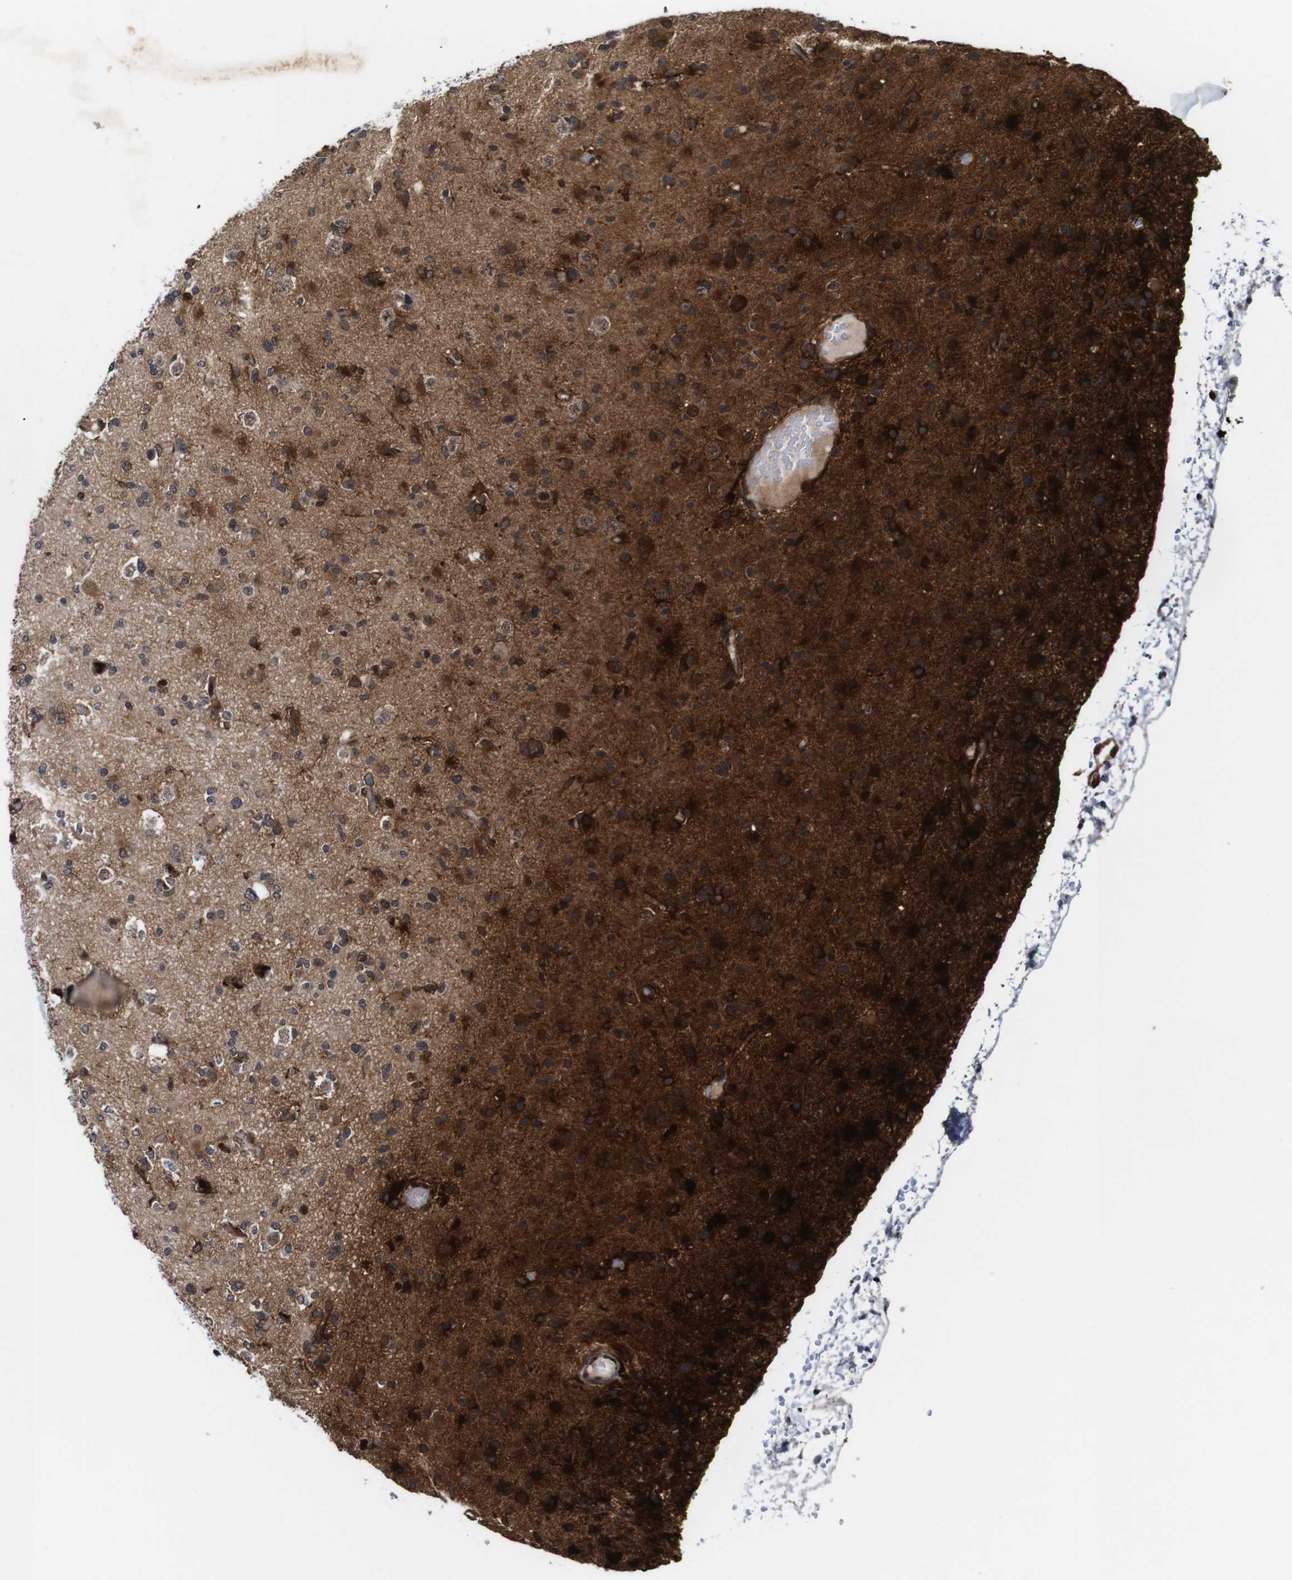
{"staining": {"intensity": "strong", "quantity": "25%-75%", "location": "cytoplasmic/membranous"}, "tissue": "glioma", "cell_type": "Tumor cells", "image_type": "cancer", "snomed": [{"axis": "morphology", "description": "Glioma, malignant, Low grade"}, {"axis": "topography", "description": "Brain"}], "caption": "Glioma tissue displays strong cytoplasmic/membranous staining in approximately 25%-75% of tumor cells, visualized by immunohistochemistry.", "gene": "EIF4G1", "patient": {"sex": "female", "age": 22}}